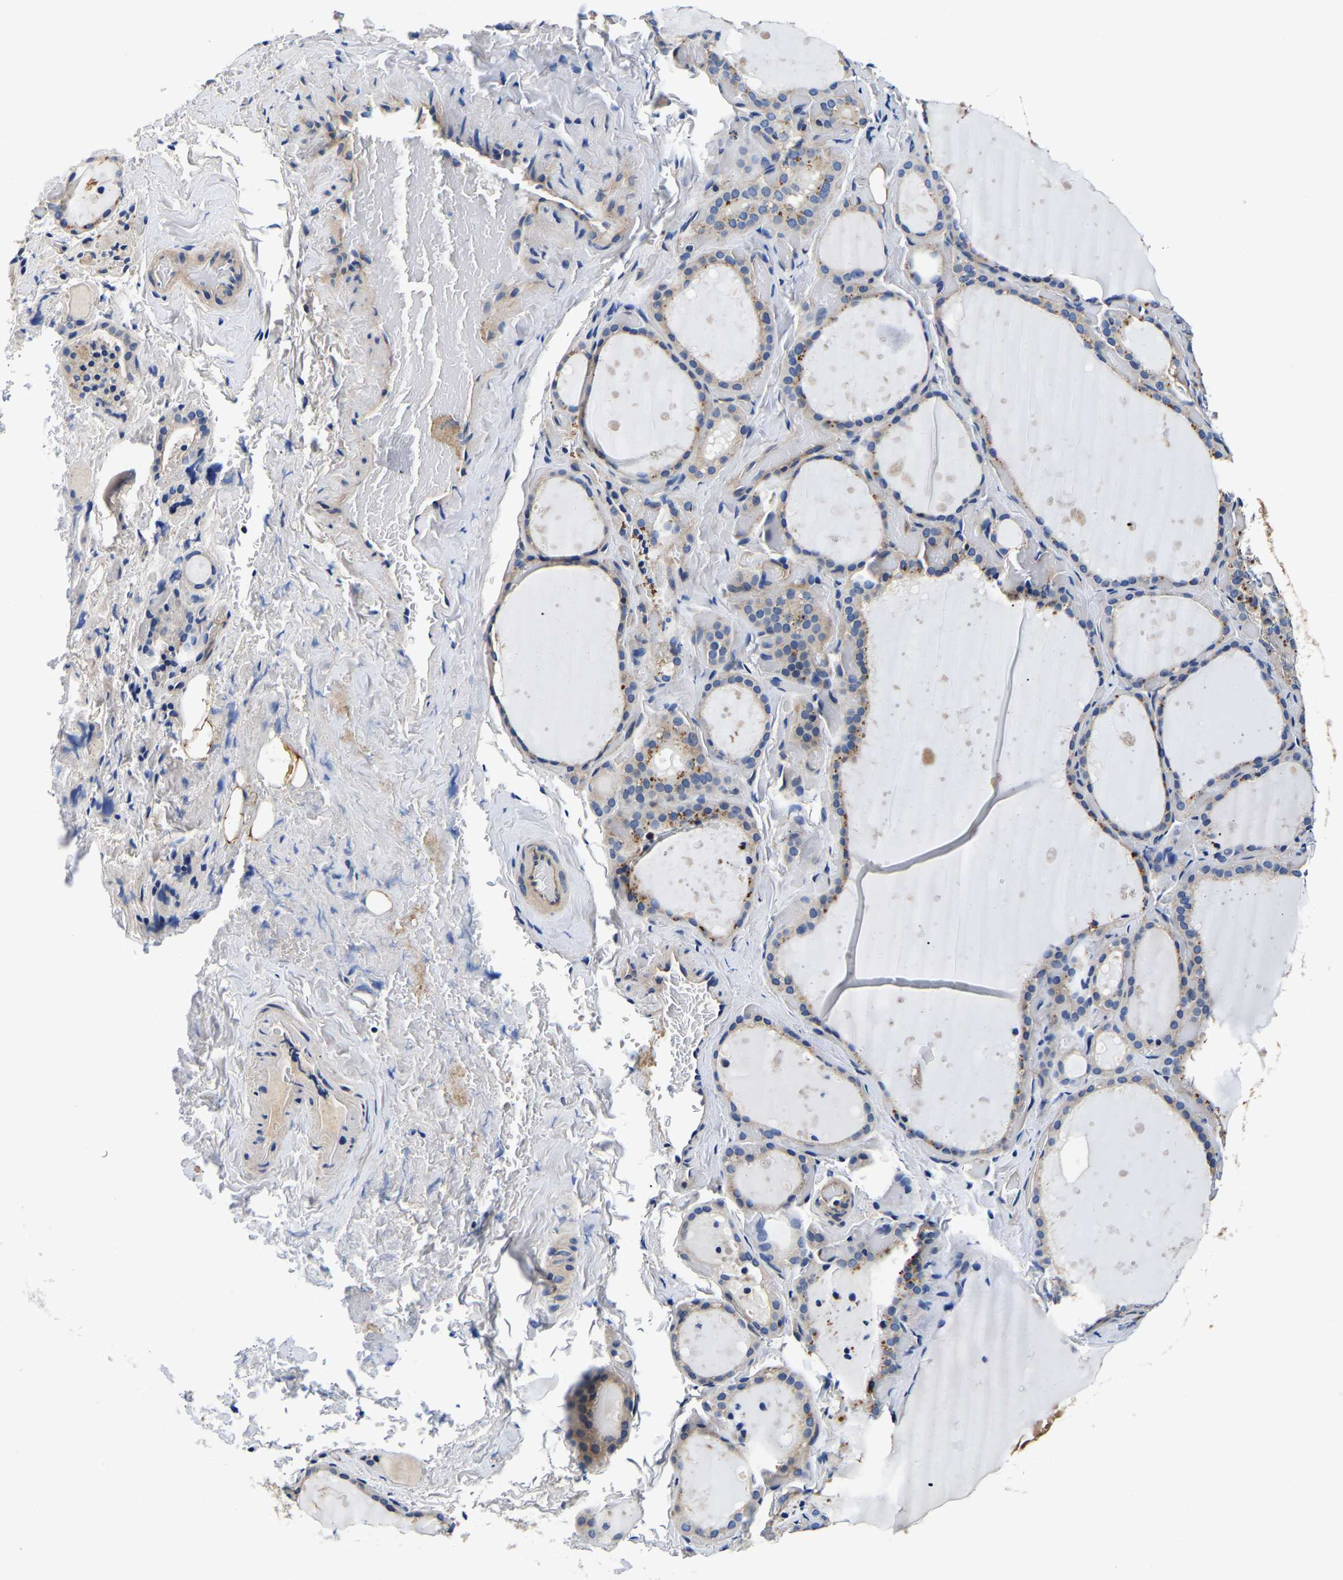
{"staining": {"intensity": "weak", "quantity": "<25%", "location": "cytoplasmic/membranous"}, "tissue": "thyroid gland", "cell_type": "Glandular cells", "image_type": "normal", "snomed": [{"axis": "morphology", "description": "Normal tissue, NOS"}, {"axis": "topography", "description": "Thyroid gland"}], "caption": "High magnification brightfield microscopy of unremarkable thyroid gland stained with DAB (brown) and counterstained with hematoxylin (blue): glandular cells show no significant positivity. The staining is performed using DAB (3,3'-diaminobenzidine) brown chromogen with nuclei counter-stained in using hematoxylin.", "gene": "SH3GLB1", "patient": {"sex": "female", "age": 44}}